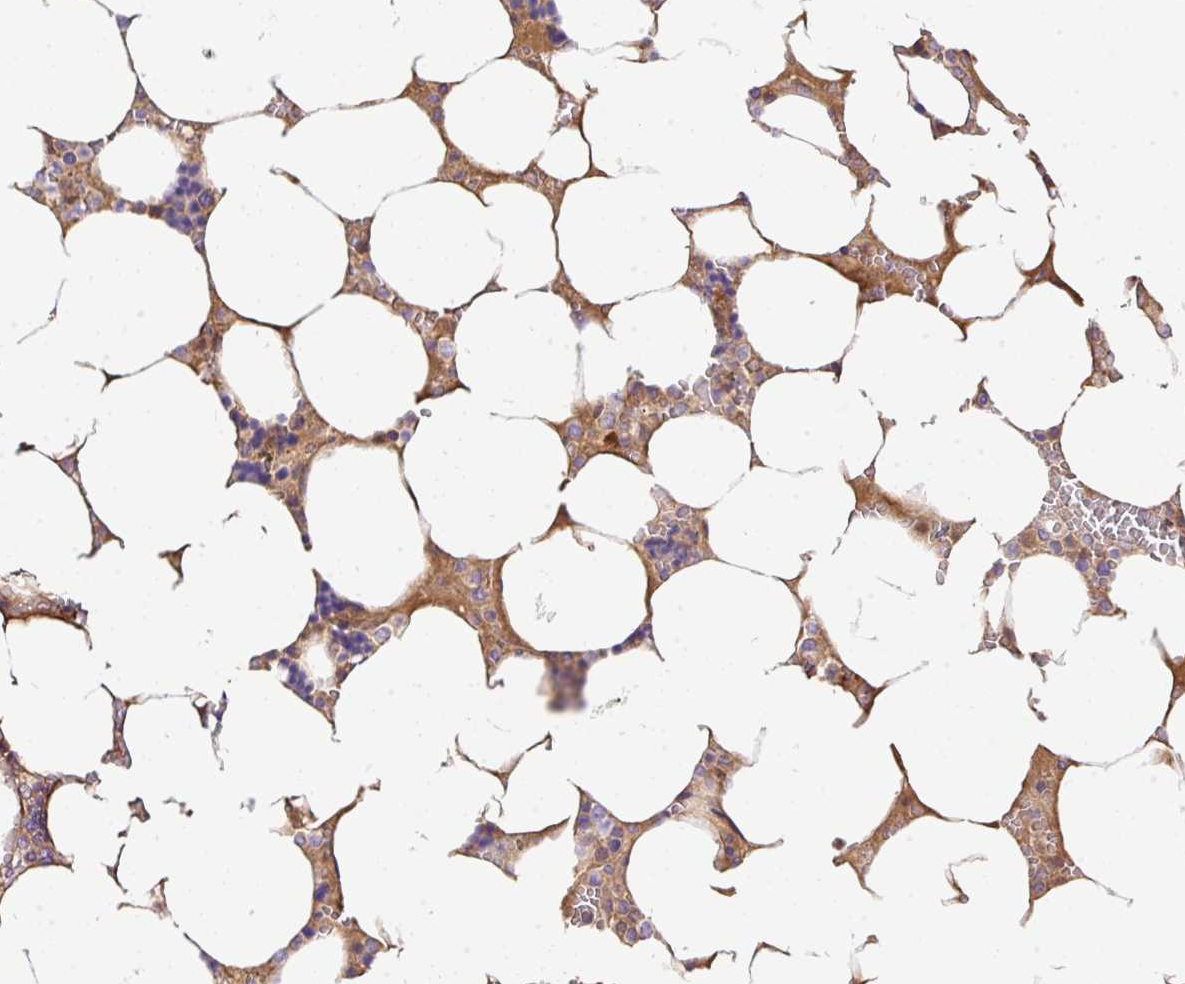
{"staining": {"intensity": "weak", "quantity": "25%-75%", "location": "cytoplasmic/membranous"}, "tissue": "bone marrow", "cell_type": "Hematopoietic cells", "image_type": "normal", "snomed": [{"axis": "morphology", "description": "Normal tissue, NOS"}, {"axis": "topography", "description": "Bone marrow"}], "caption": "Bone marrow stained for a protein shows weak cytoplasmic/membranous positivity in hematopoietic cells. (brown staining indicates protein expression, while blue staining denotes nuclei).", "gene": "CLEC3B", "patient": {"sex": "male", "age": 64}}